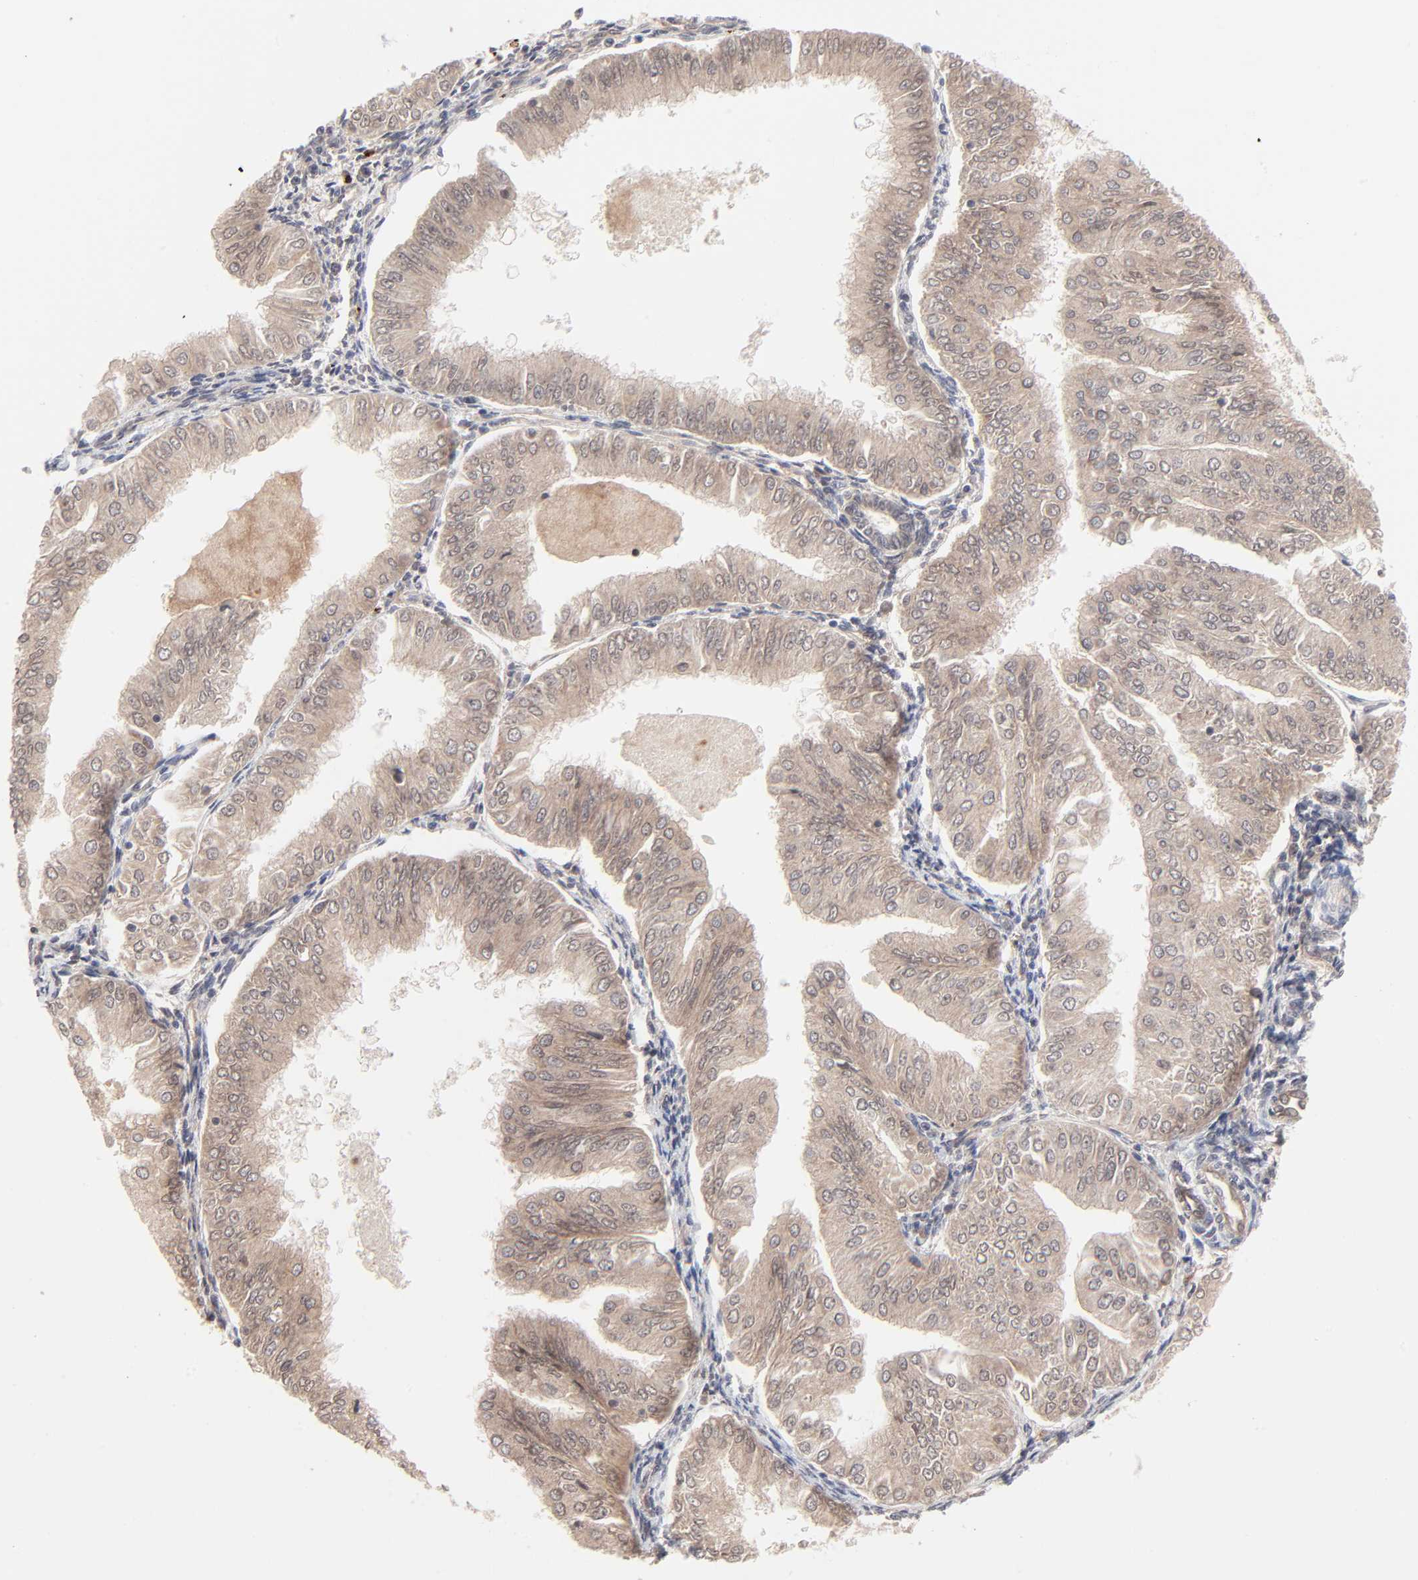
{"staining": {"intensity": "moderate", "quantity": ">75%", "location": "cytoplasmic/membranous"}, "tissue": "endometrial cancer", "cell_type": "Tumor cells", "image_type": "cancer", "snomed": [{"axis": "morphology", "description": "Adenocarcinoma, NOS"}, {"axis": "topography", "description": "Endometrium"}], "caption": "IHC staining of endometrial cancer, which reveals medium levels of moderate cytoplasmic/membranous staining in about >75% of tumor cells indicating moderate cytoplasmic/membranous protein expression. The staining was performed using DAB (brown) for protein detection and nuclei were counterstained in hematoxylin (blue).", "gene": "CASP10", "patient": {"sex": "female", "age": 53}}